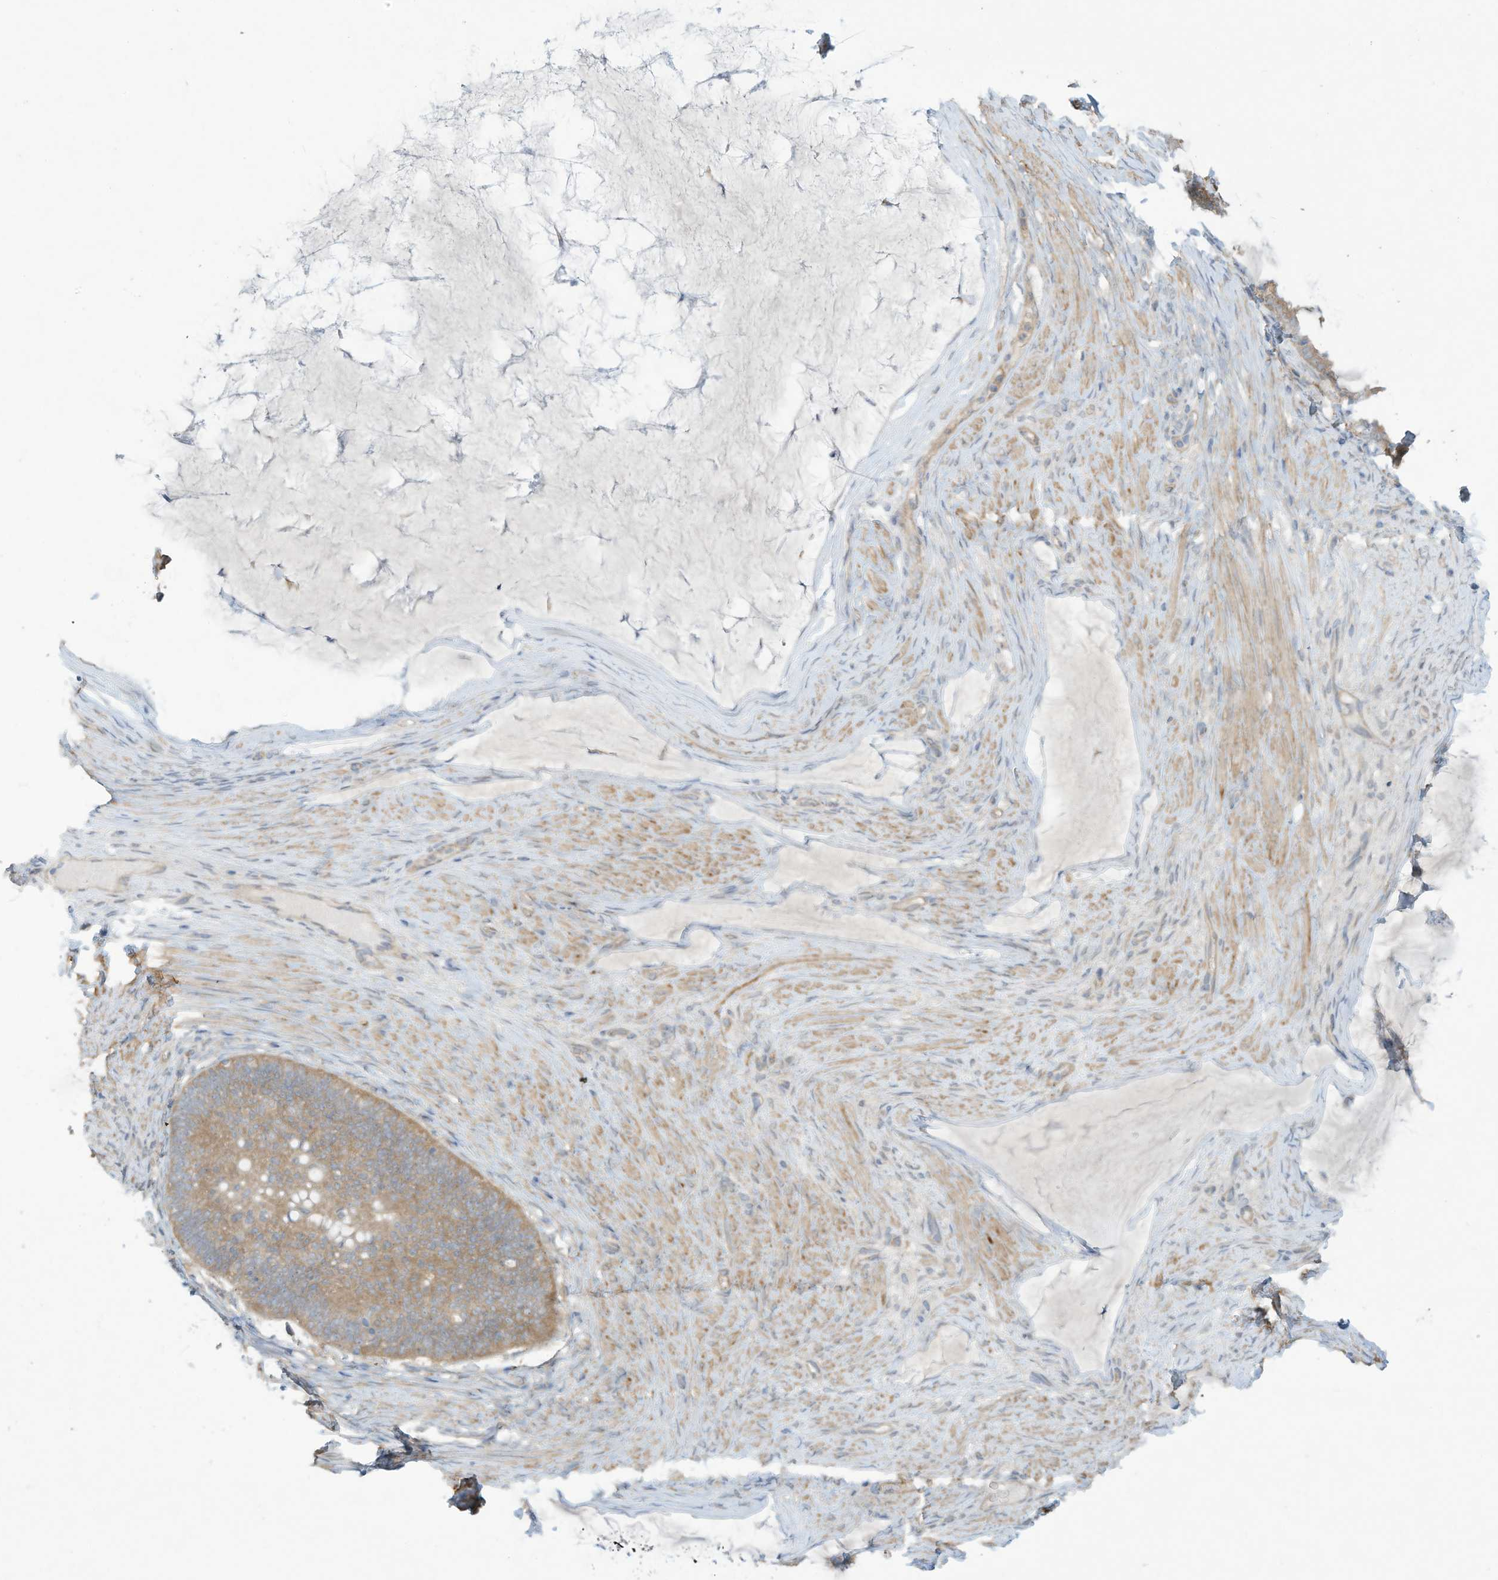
{"staining": {"intensity": "moderate", "quantity": ">75%", "location": "cytoplasmic/membranous"}, "tissue": "ovarian cancer", "cell_type": "Tumor cells", "image_type": "cancer", "snomed": [{"axis": "morphology", "description": "Cystadenocarcinoma, mucinous, NOS"}, {"axis": "topography", "description": "Ovary"}], "caption": "Mucinous cystadenocarcinoma (ovarian) stained with a brown dye reveals moderate cytoplasmic/membranous positive expression in approximately >75% of tumor cells.", "gene": "ADI1", "patient": {"sex": "female", "age": 61}}